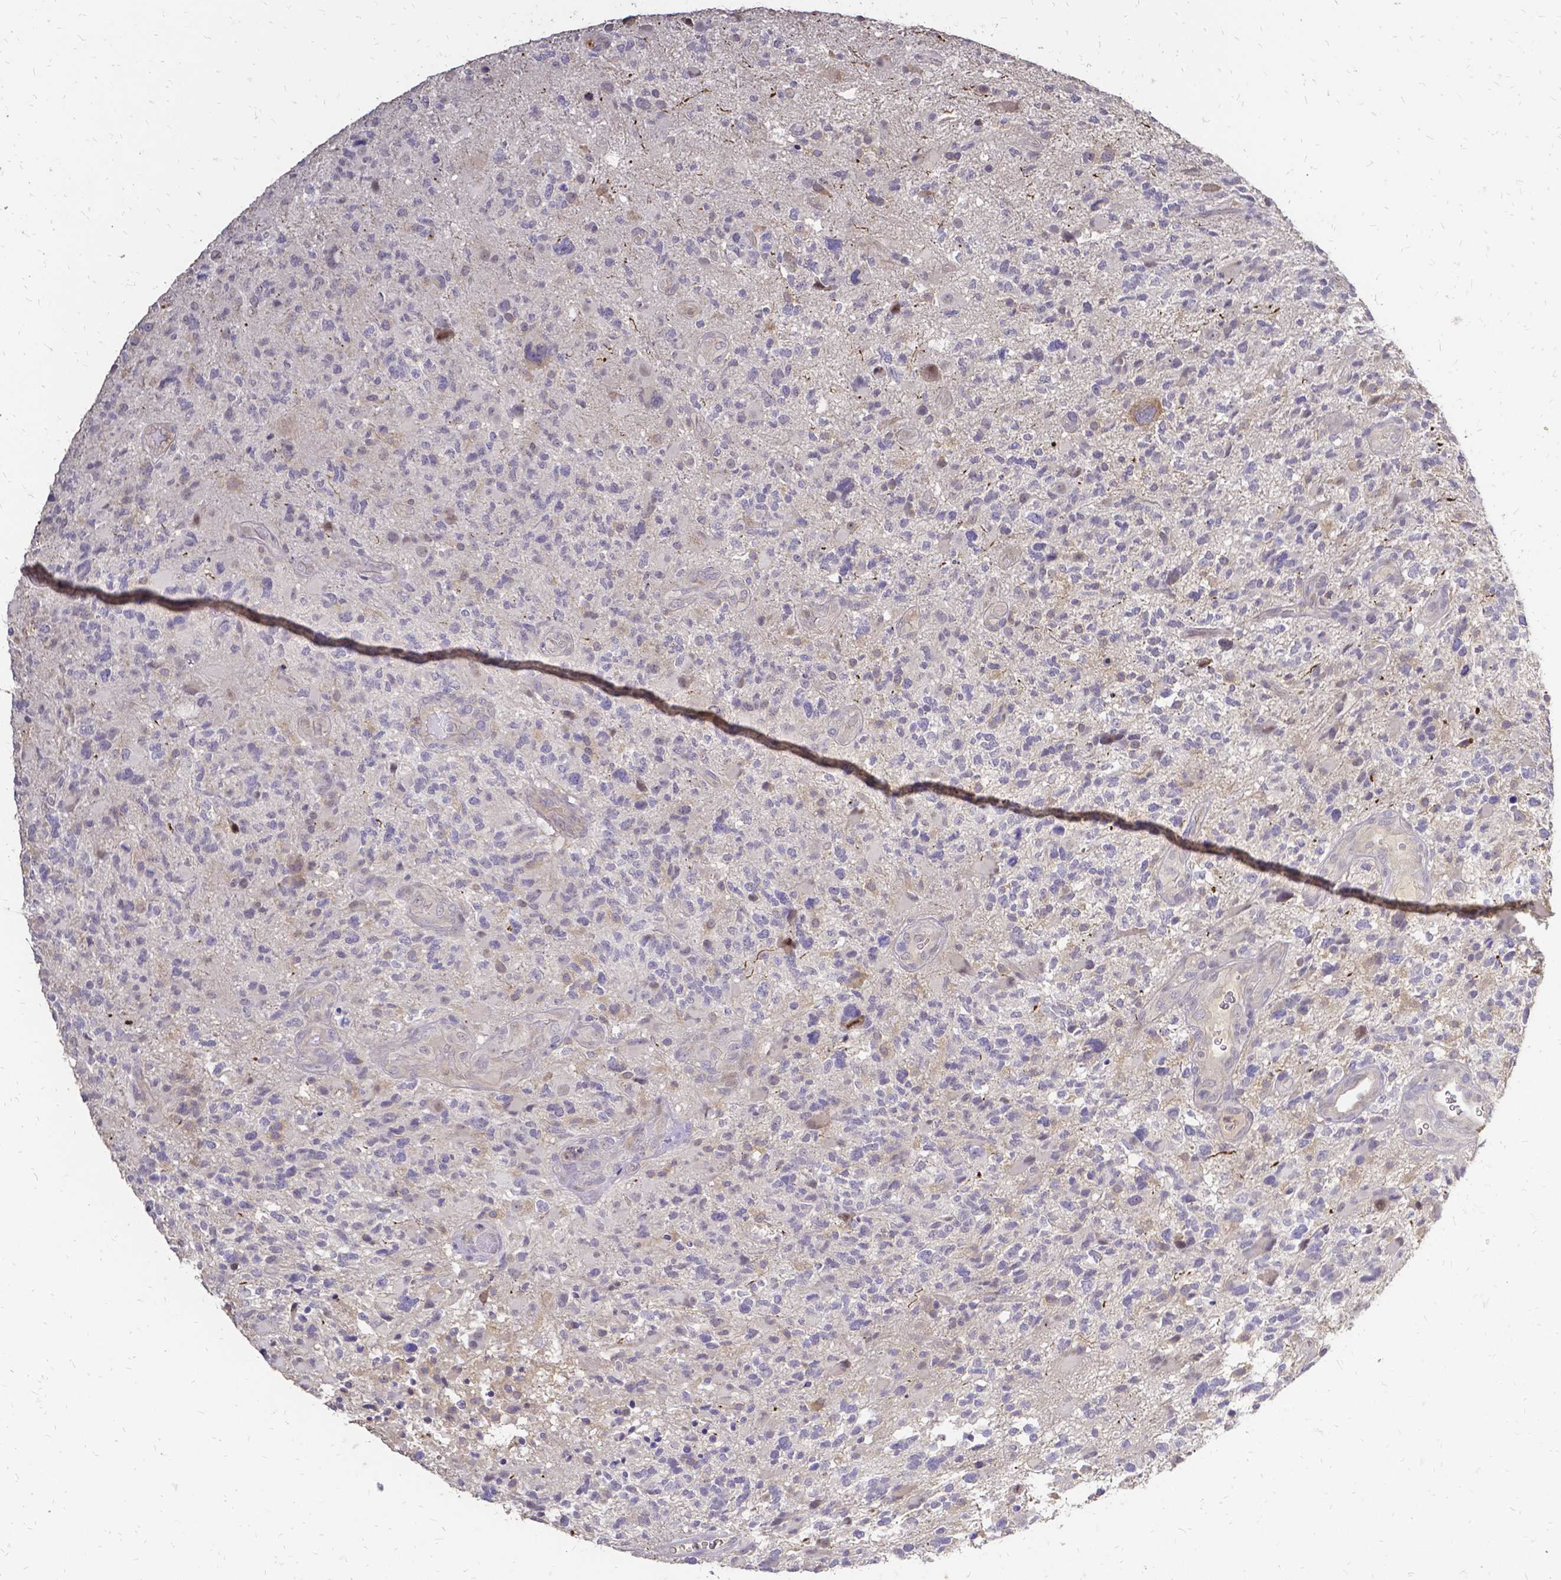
{"staining": {"intensity": "negative", "quantity": "none", "location": "none"}, "tissue": "glioma", "cell_type": "Tumor cells", "image_type": "cancer", "snomed": [{"axis": "morphology", "description": "Glioma, malignant, High grade"}, {"axis": "topography", "description": "Brain"}], "caption": "IHC of human malignant high-grade glioma exhibits no expression in tumor cells.", "gene": "CIB1", "patient": {"sex": "female", "age": 71}}